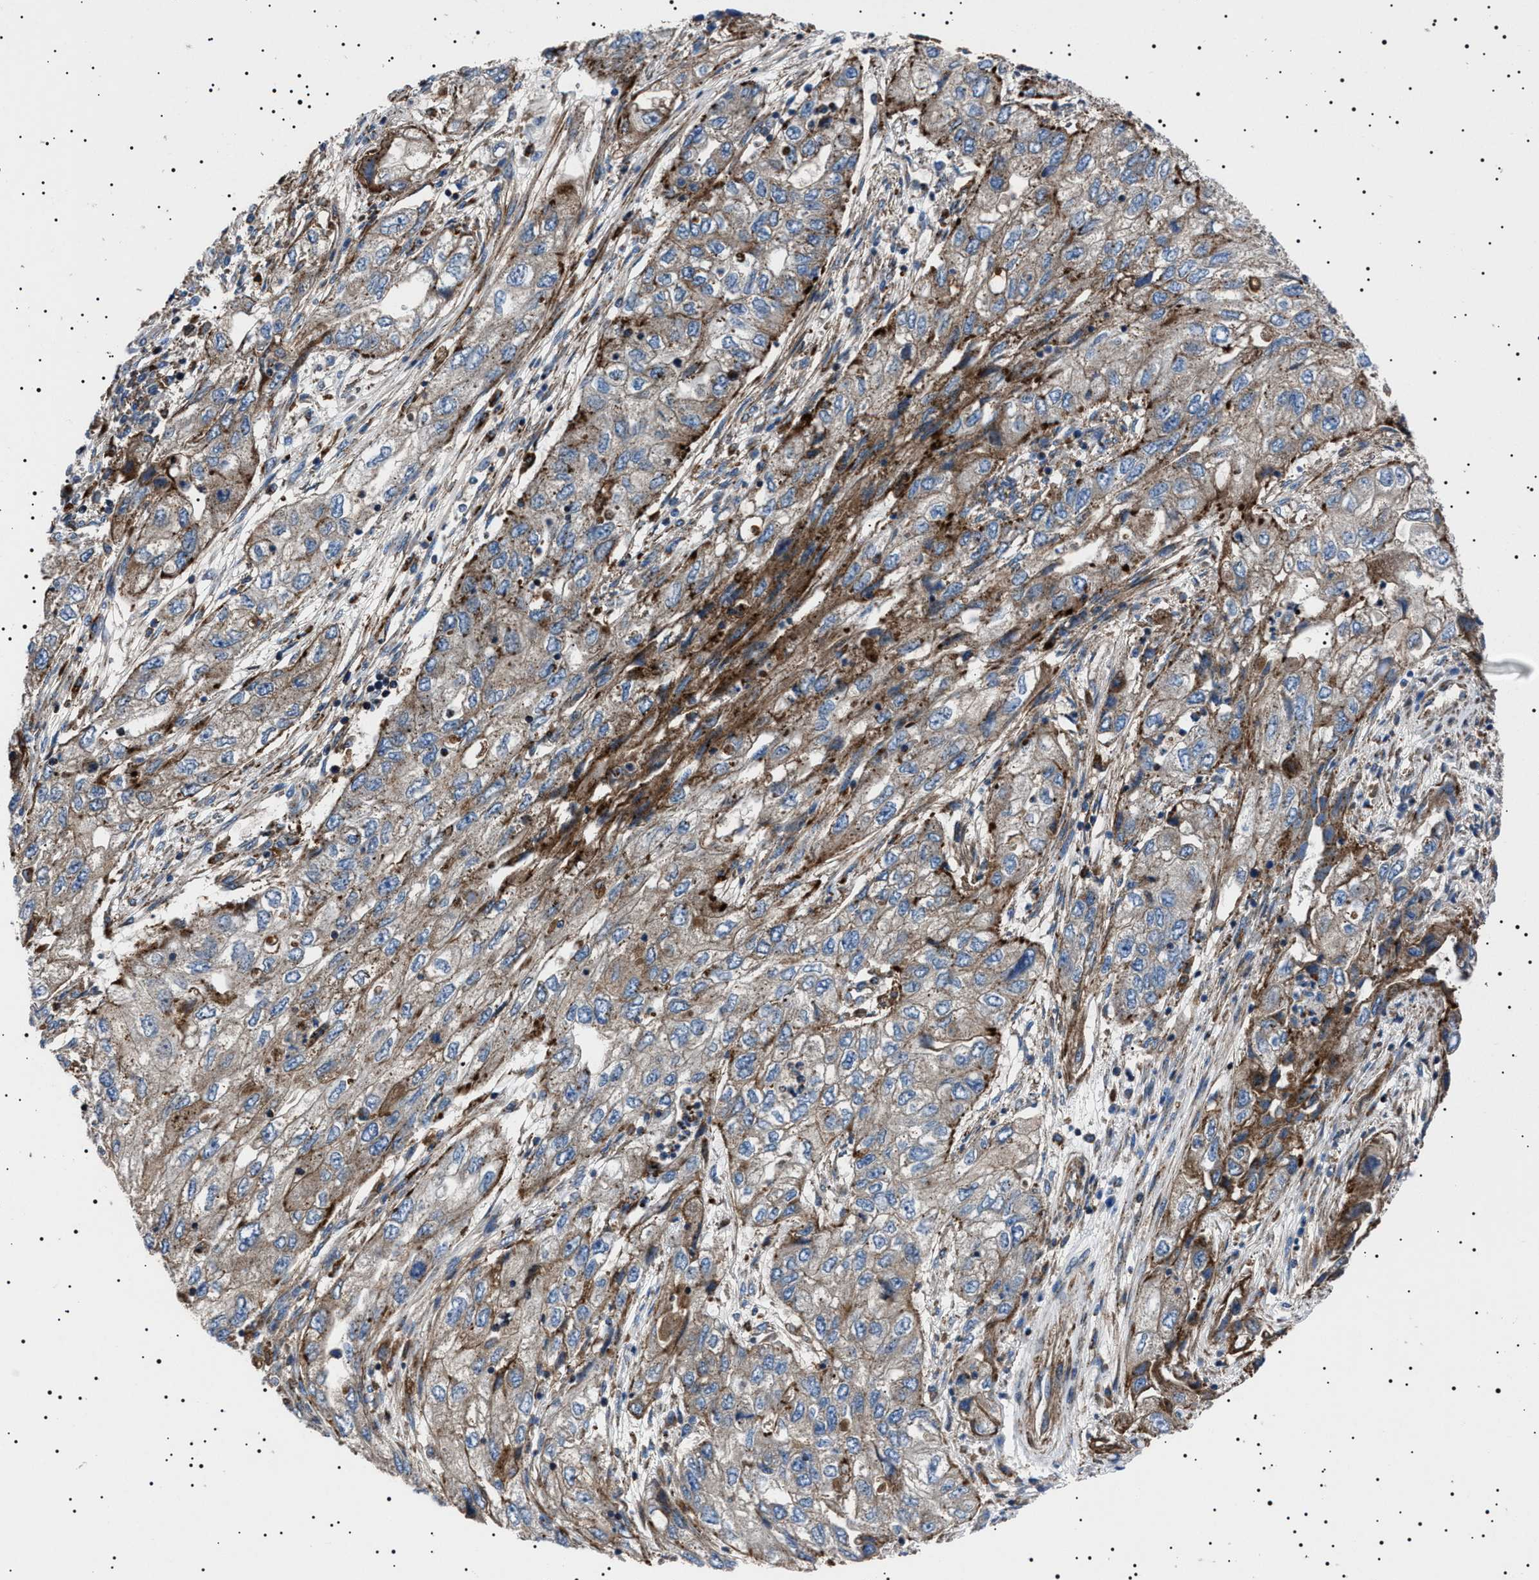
{"staining": {"intensity": "strong", "quantity": "<25%", "location": "cytoplasmic/membranous"}, "tissue": "endometrial cancer", "cell_type": "Tumor cells", "image_type": "cancer", "snomed": [{"axis": "morphology", "description": "Adenocarcinoma, NOS"}, {"axis": "topography", "description": "Endometrium"}], "caption": "Strong cytoplasmic/membranous protein expression is identified in approximately <25% of tumor cells in endometrial cancer. The protein is stained brown, and the nuclei are stained in blue (DAB IHC with brightfield microscopy, high magnification).", "gene": "NEU1", "patient": {"sex": "female", "age": 49}}